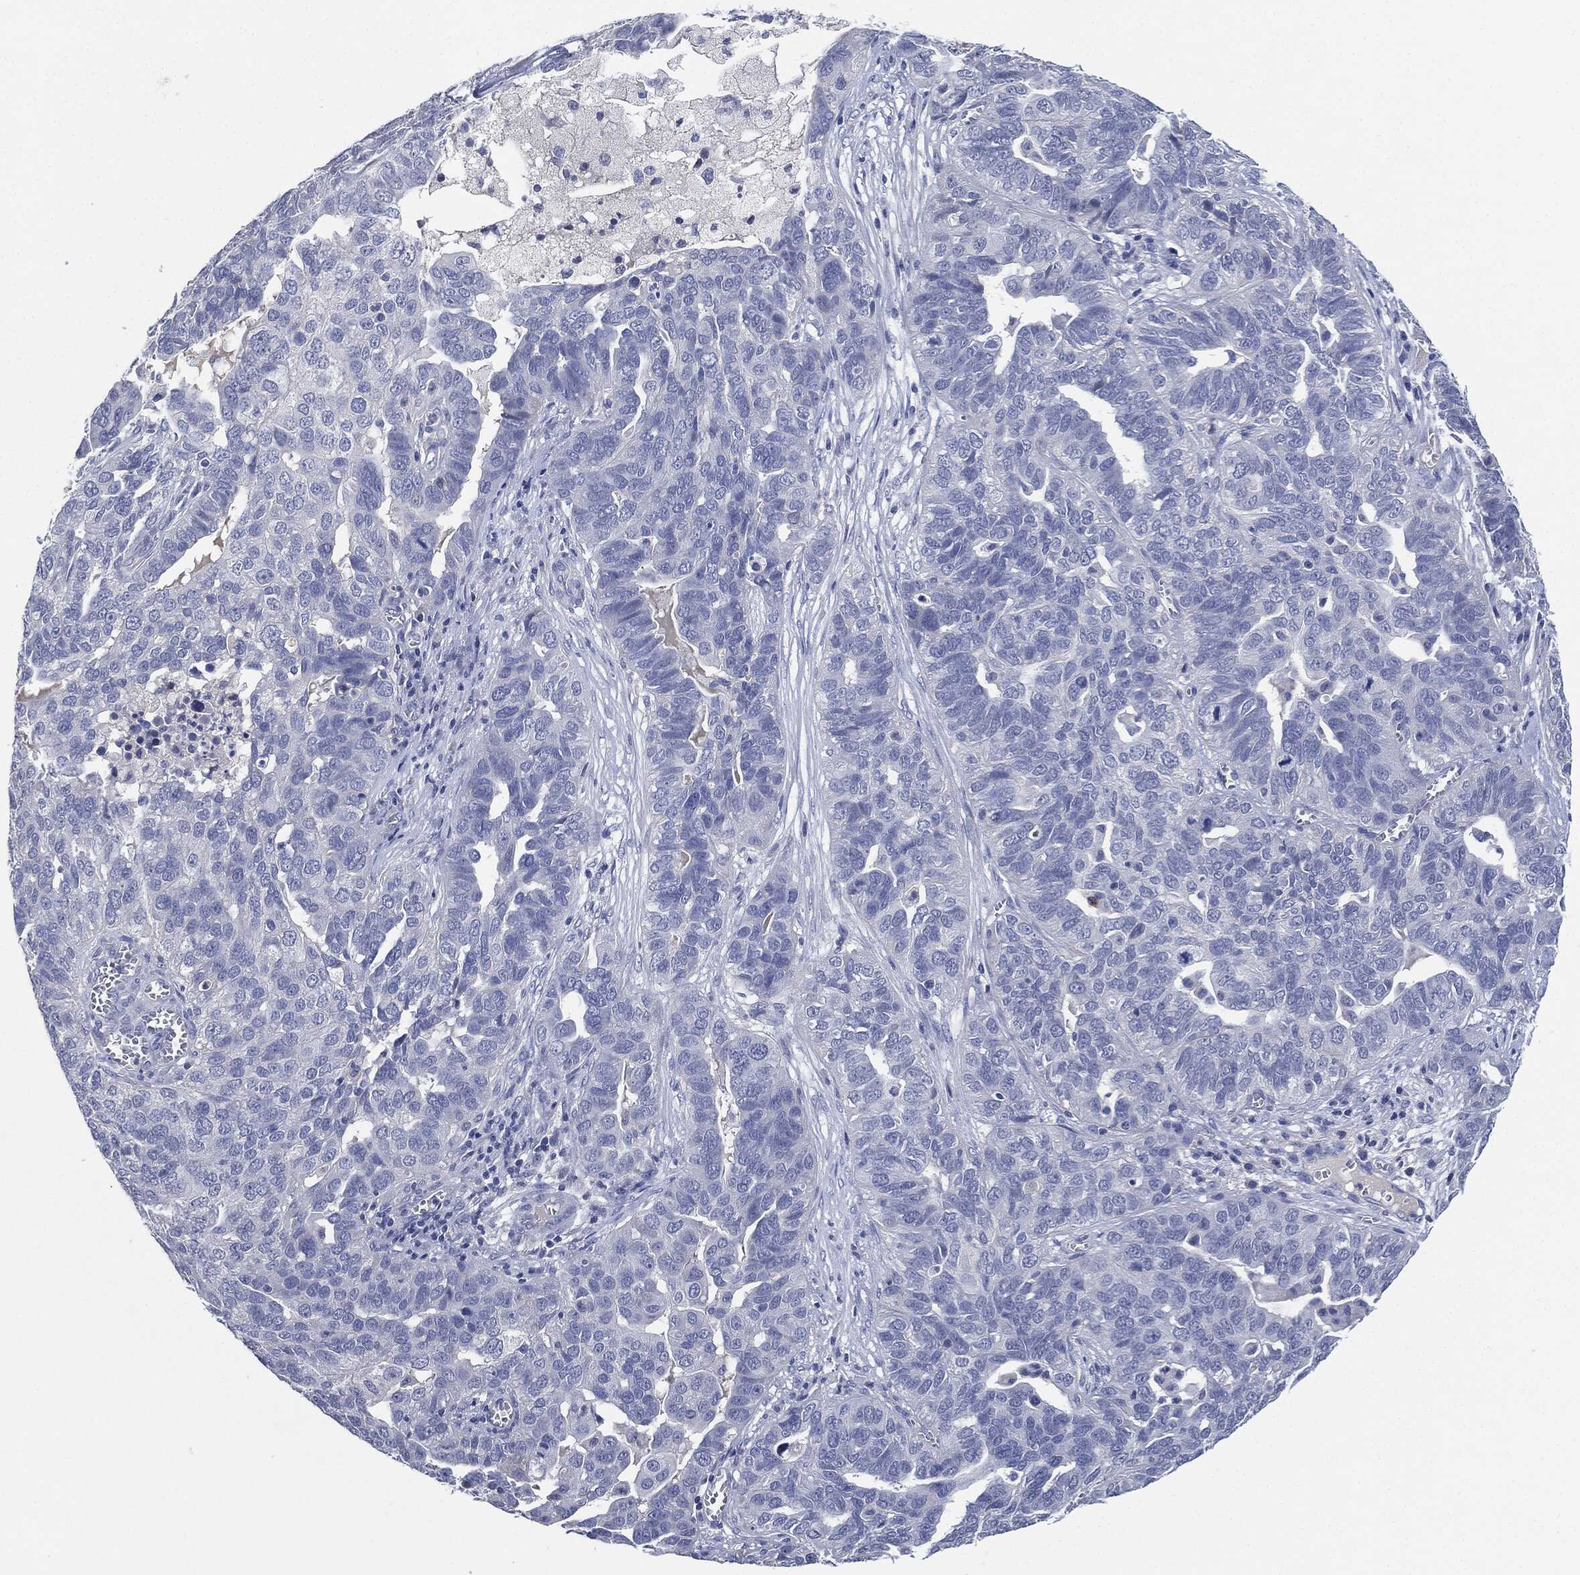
{"staining": {"intensity": "negative", "quantity": "none", "location": "none"}, "tissue": "ovarian cancer", "cell_type": "Tumor cells", "image_type": "cancer", "snomed": [{"axis": "morphology", "description": "Carcinoma, endometroid"}, {"axis": "topography", "description": "Soft tissue"}, {"axis": "topography", "description": "Ovary"}], "caption": "High power microscopy histopathology image of an IHC photomicrograph of ovarian cancer, revealing no significant staining in tumor cells.", "gene": "NTRK1", "patient": {"sex": "female", "age": 52}}